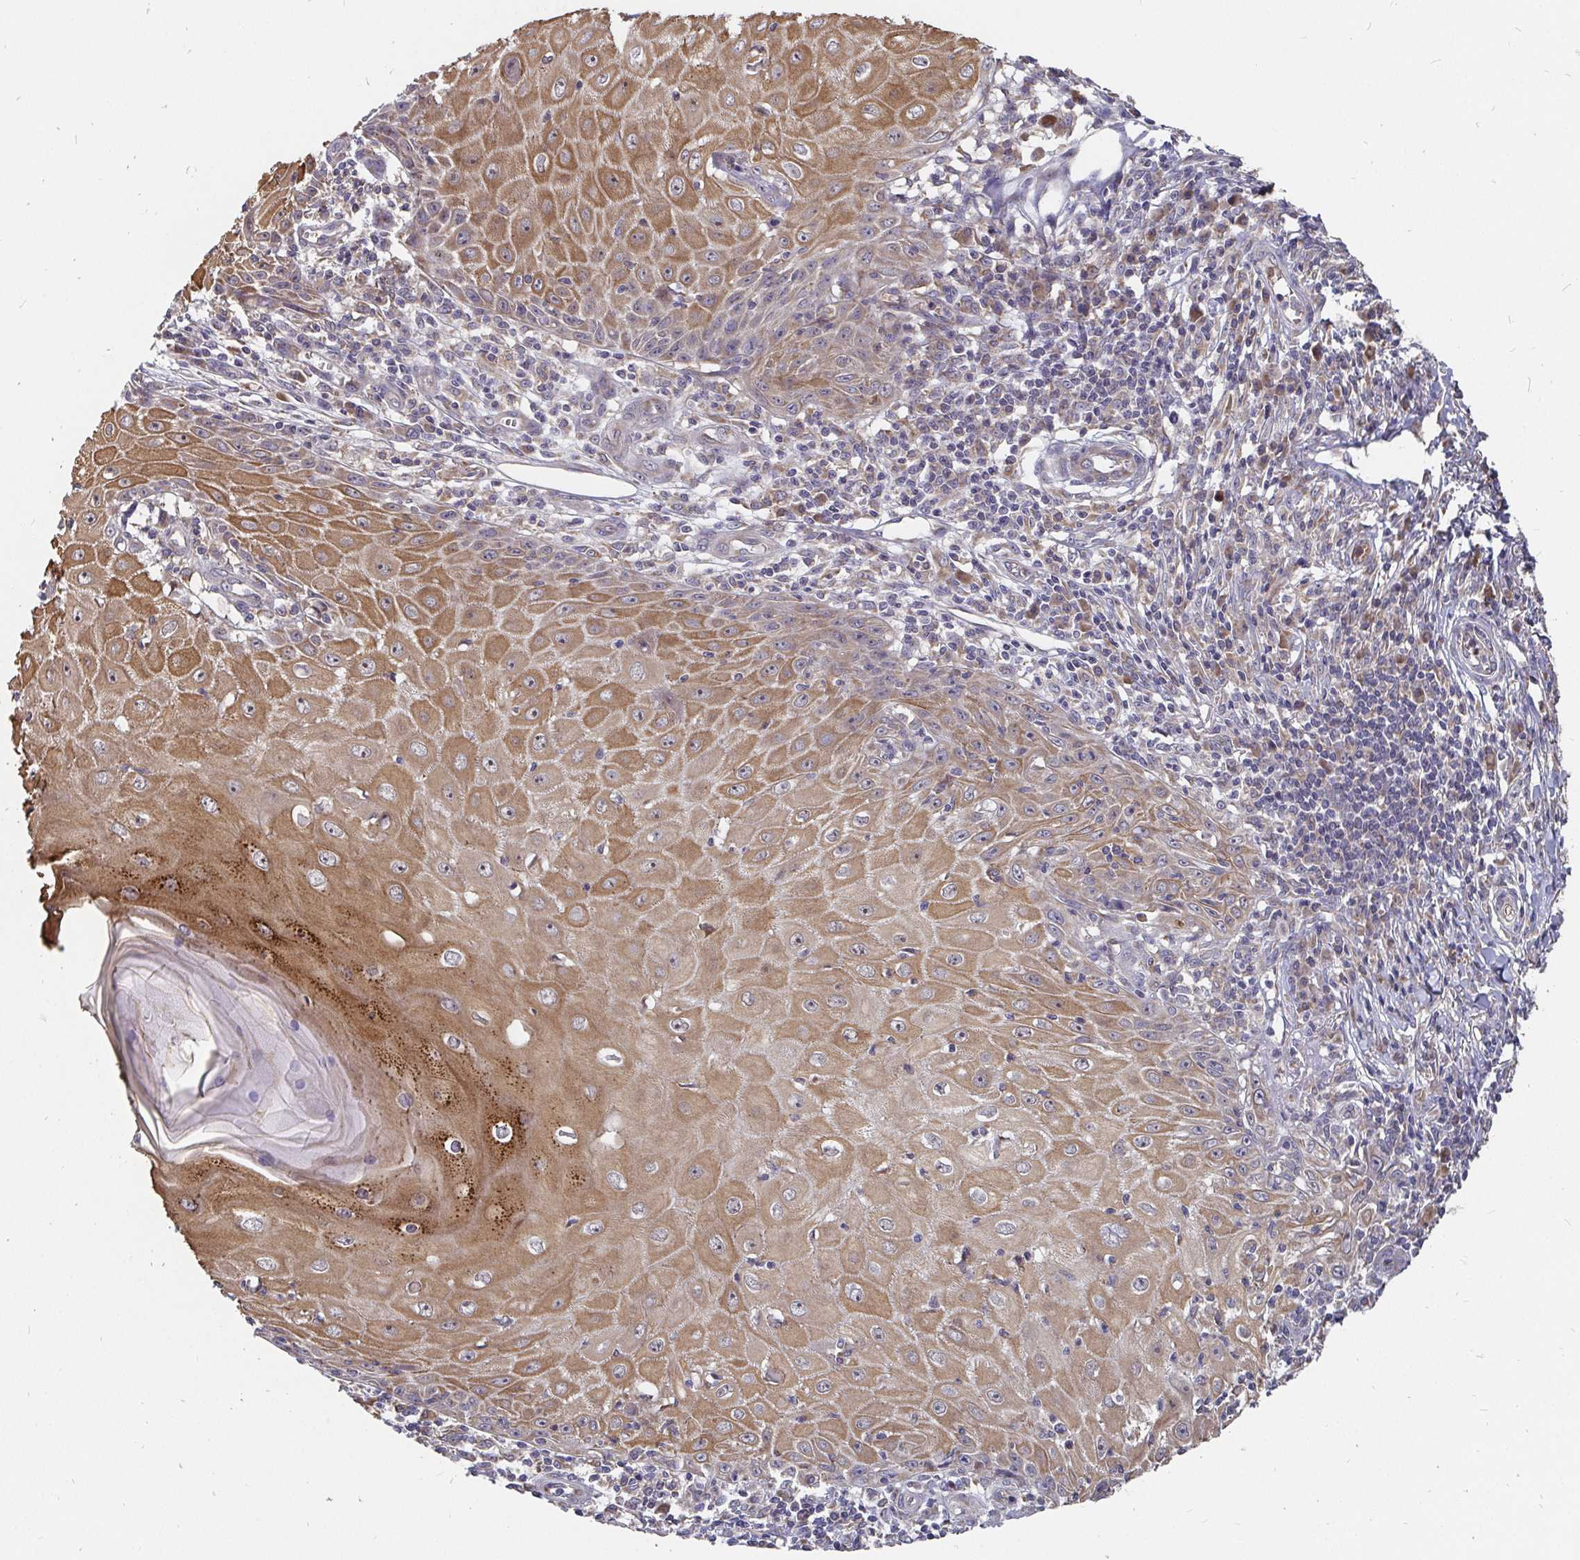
{"staining": {"intensity": "moderate", "quantity": "25%-75%", "location": "cytoplasmic/membranous"}, "tissue": "skin cancer", "cell_type": "Tumor cells", "image_type": "cancer", "snomed": [{"axis": "morphology", "description": "Squamous cell carcinoma, NOS"}, {"axis": "topography", "description": "Skin"}], "caption": "Human skin cancer stained with a brown dye exhibits moderate cytoplasmic/membranous positive positivity in approximately 25%-75% of tumor cells.", "gene": "PDF", "patient": {"sex": "female", "age": 73}}